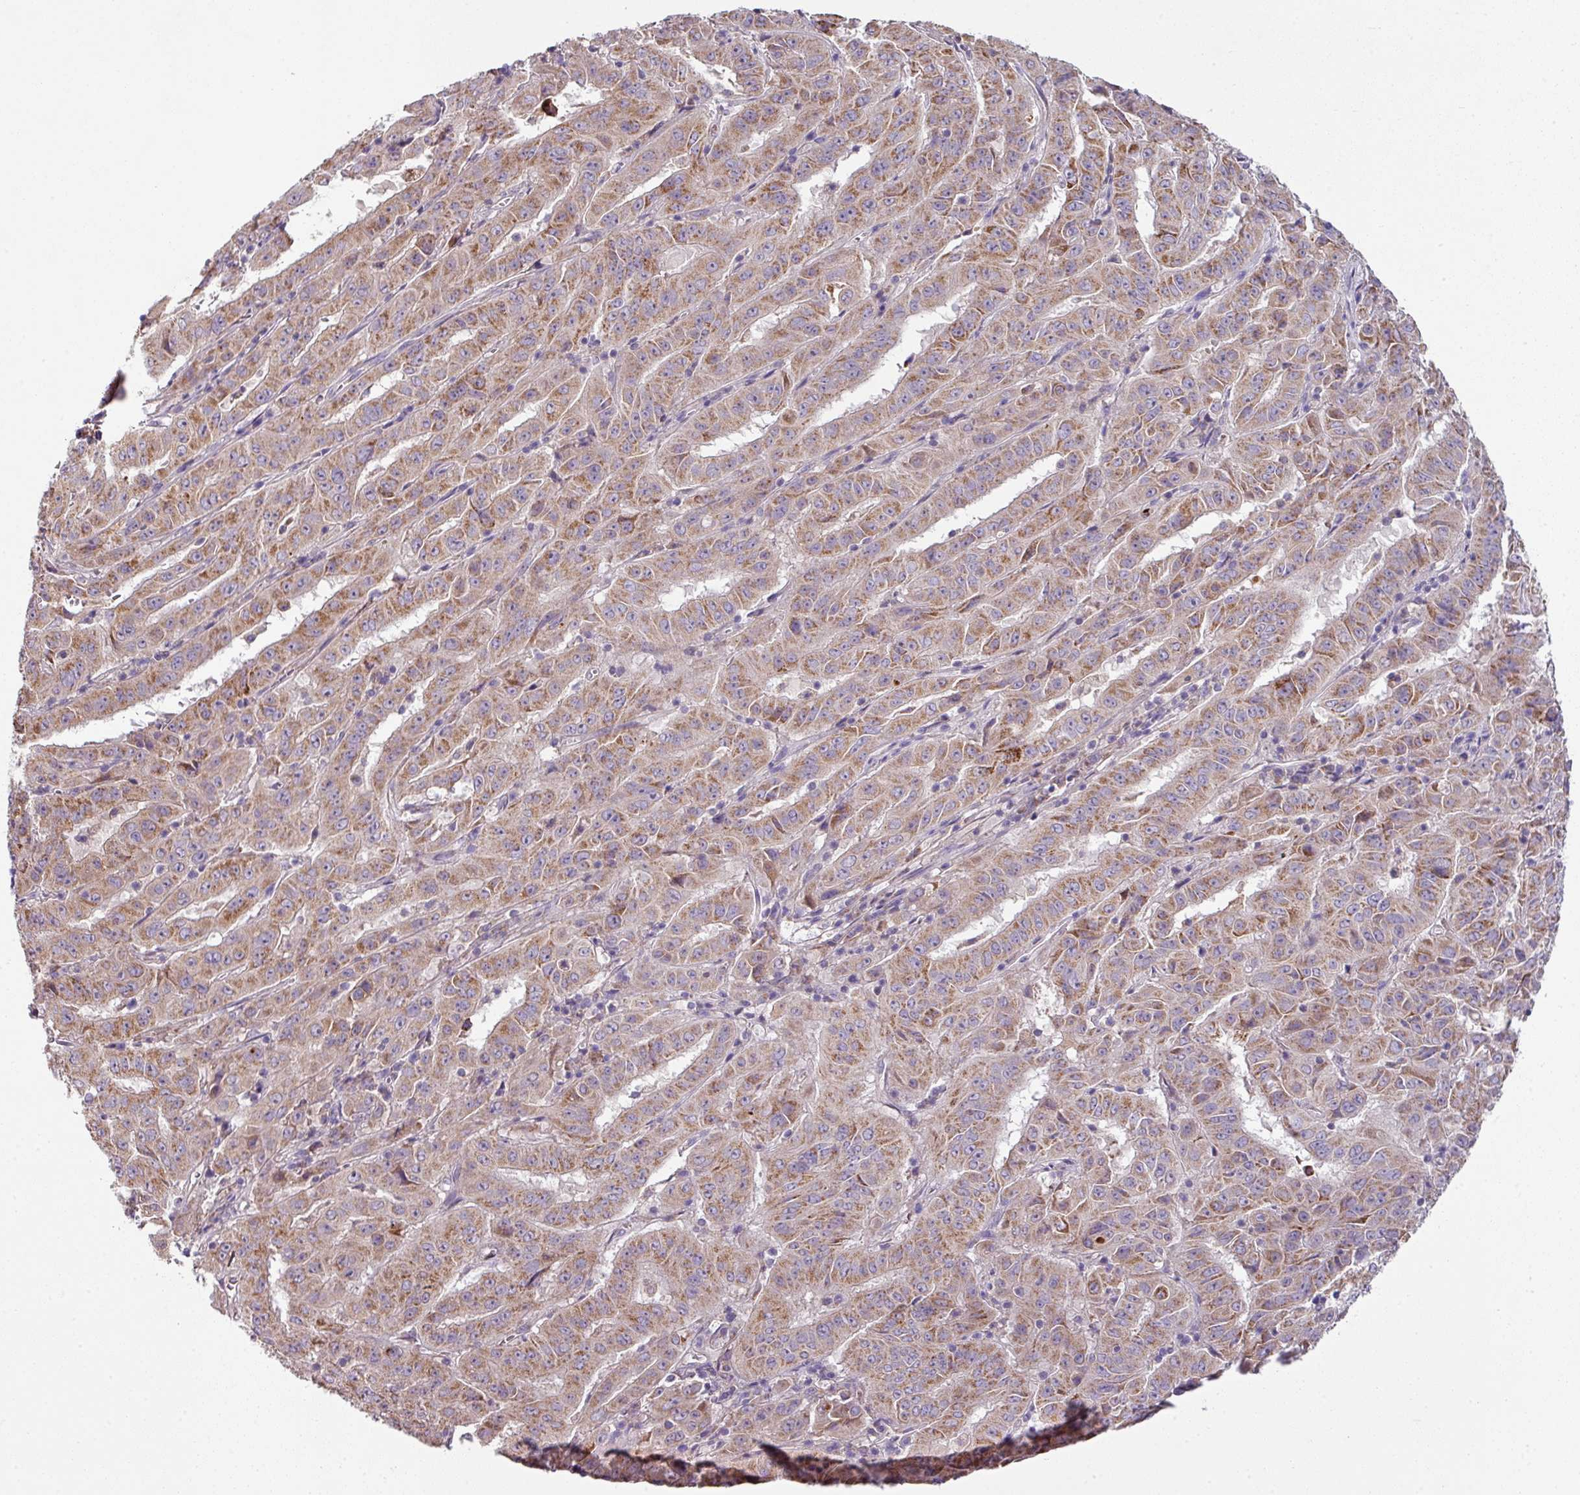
{"staining": {"intensity": "moderate", "quantity": ">75%", "location": "cytoplasmic/membranous"}, "tissue": "pancreatic cancer", "cell_type": "Tumor cells", "image_type": "cancer", "snomed": [{"axis": "morphology", "description": "Adenocarcinoma, NOS"}, {"axis": "topography", "description": "Pancreas"}], "caption": "An IHC micrograph of neoplastic tissue is shown. Protein staining in brown shows moderate cytoplasmic/membranous positivity in pancreatic cancer within tumor cells. The staining is performed using DAB brown chromogen to label protein expression. The nuclei are counter-stained blue using hematoxylin.", "gene": "LRRC9", "patient": {"sex": "male", "age": 63}}